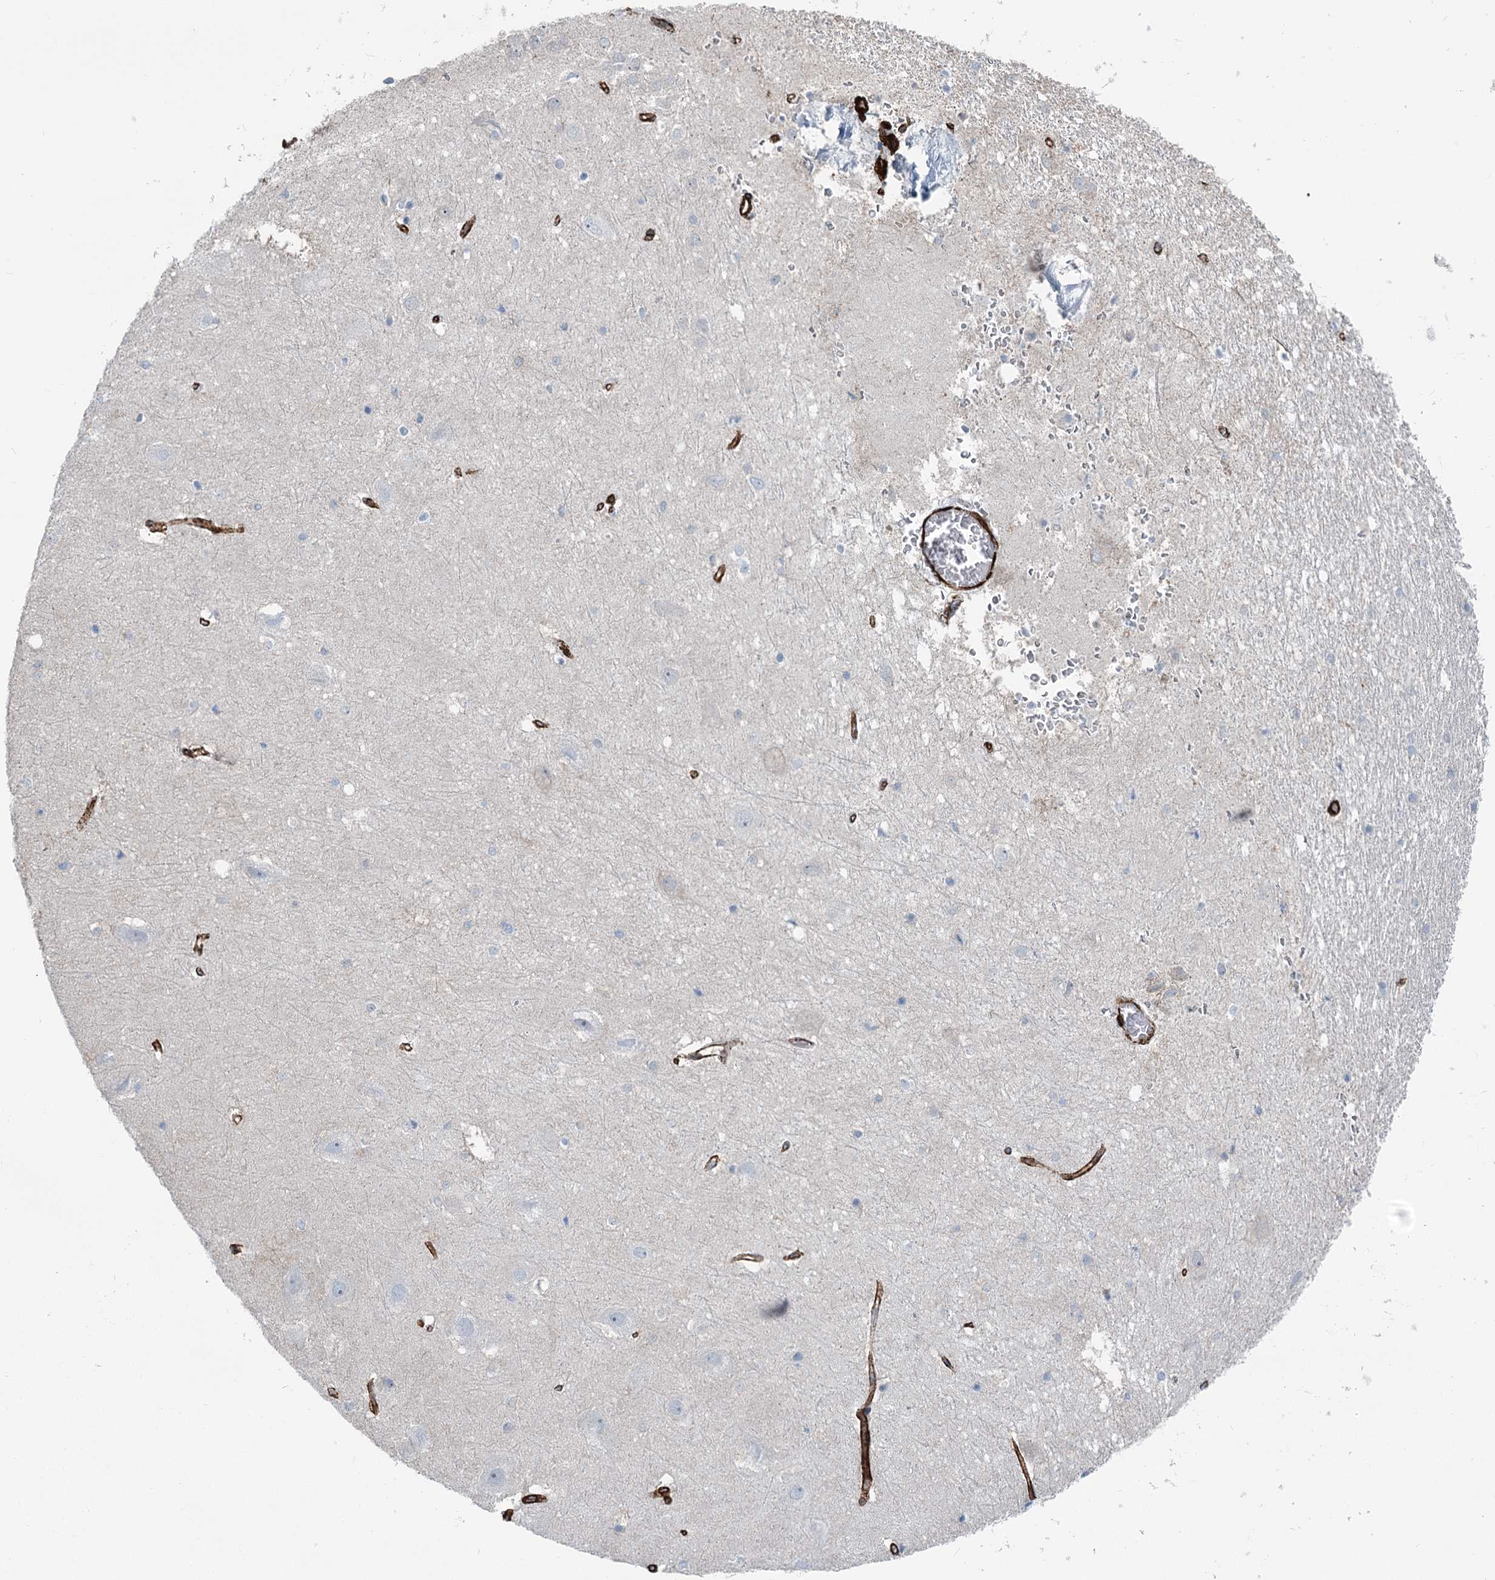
{"staining": {"intensity": "negative", "quantity": "none", "location": "none"}, "tissue": "hippocampus", "cell_type": "Glial cells", "image_type": "normal", "snomed": [{"axis": "morphology", "description": "Normal tissue, NOS"}, {"axis": "topography", "description": "Hippocampus"}], "caption": "High magnification brightfield microscopy of unremarkable hippocampus stained with DAB (brown) and counterstained with hematoxylin (blue): glial cells show no significant expression. (DAB immunohistochemistry (IHC) visualized using brightfield microscopy, high magnification).", "gene": "IQSEC1", "patient": {"sex": "female", "age": 52}}